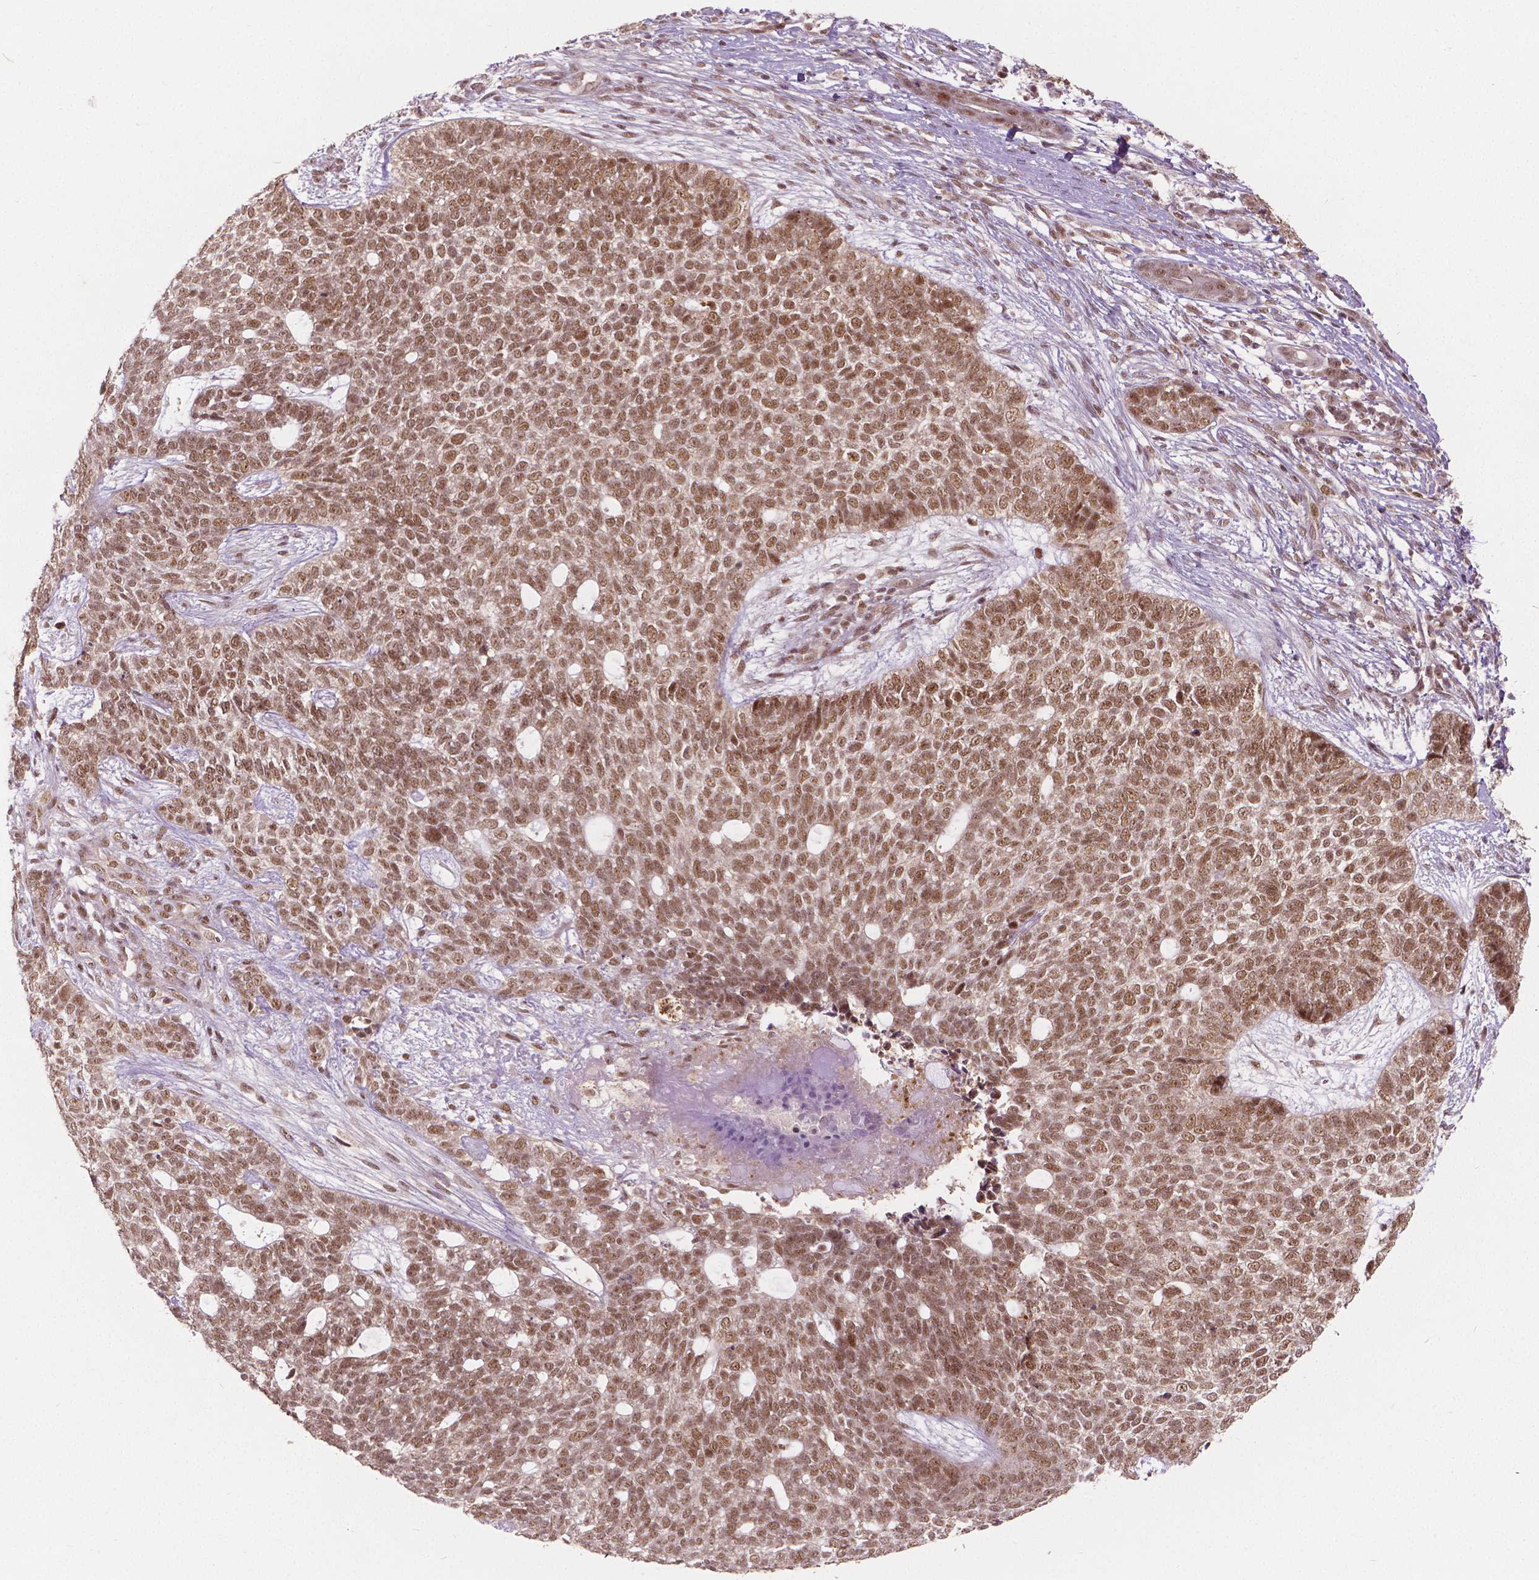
{"staining": {"intensity": "moderate", "quantity": ">75%", "location": "nuclear"}, "tissue": "skin cancer", "cell_type": "Tumor cells", "image_type": "cancer", "snomed": [{"axis": "morphology", "description": "Basal cell carcinoma"}, {"axis": "topography", "description": "Skin"}], "caption": "Immunohistochemistry (DAB (3,3'-diaminobenzidine)) staining of skin cancer (basal cell carcinoma) displays moderate nuclear protein staining in approximately >75% of tumor cells.", "gene": "NSD2", "patient": {"sex": "female", "age": 69}}